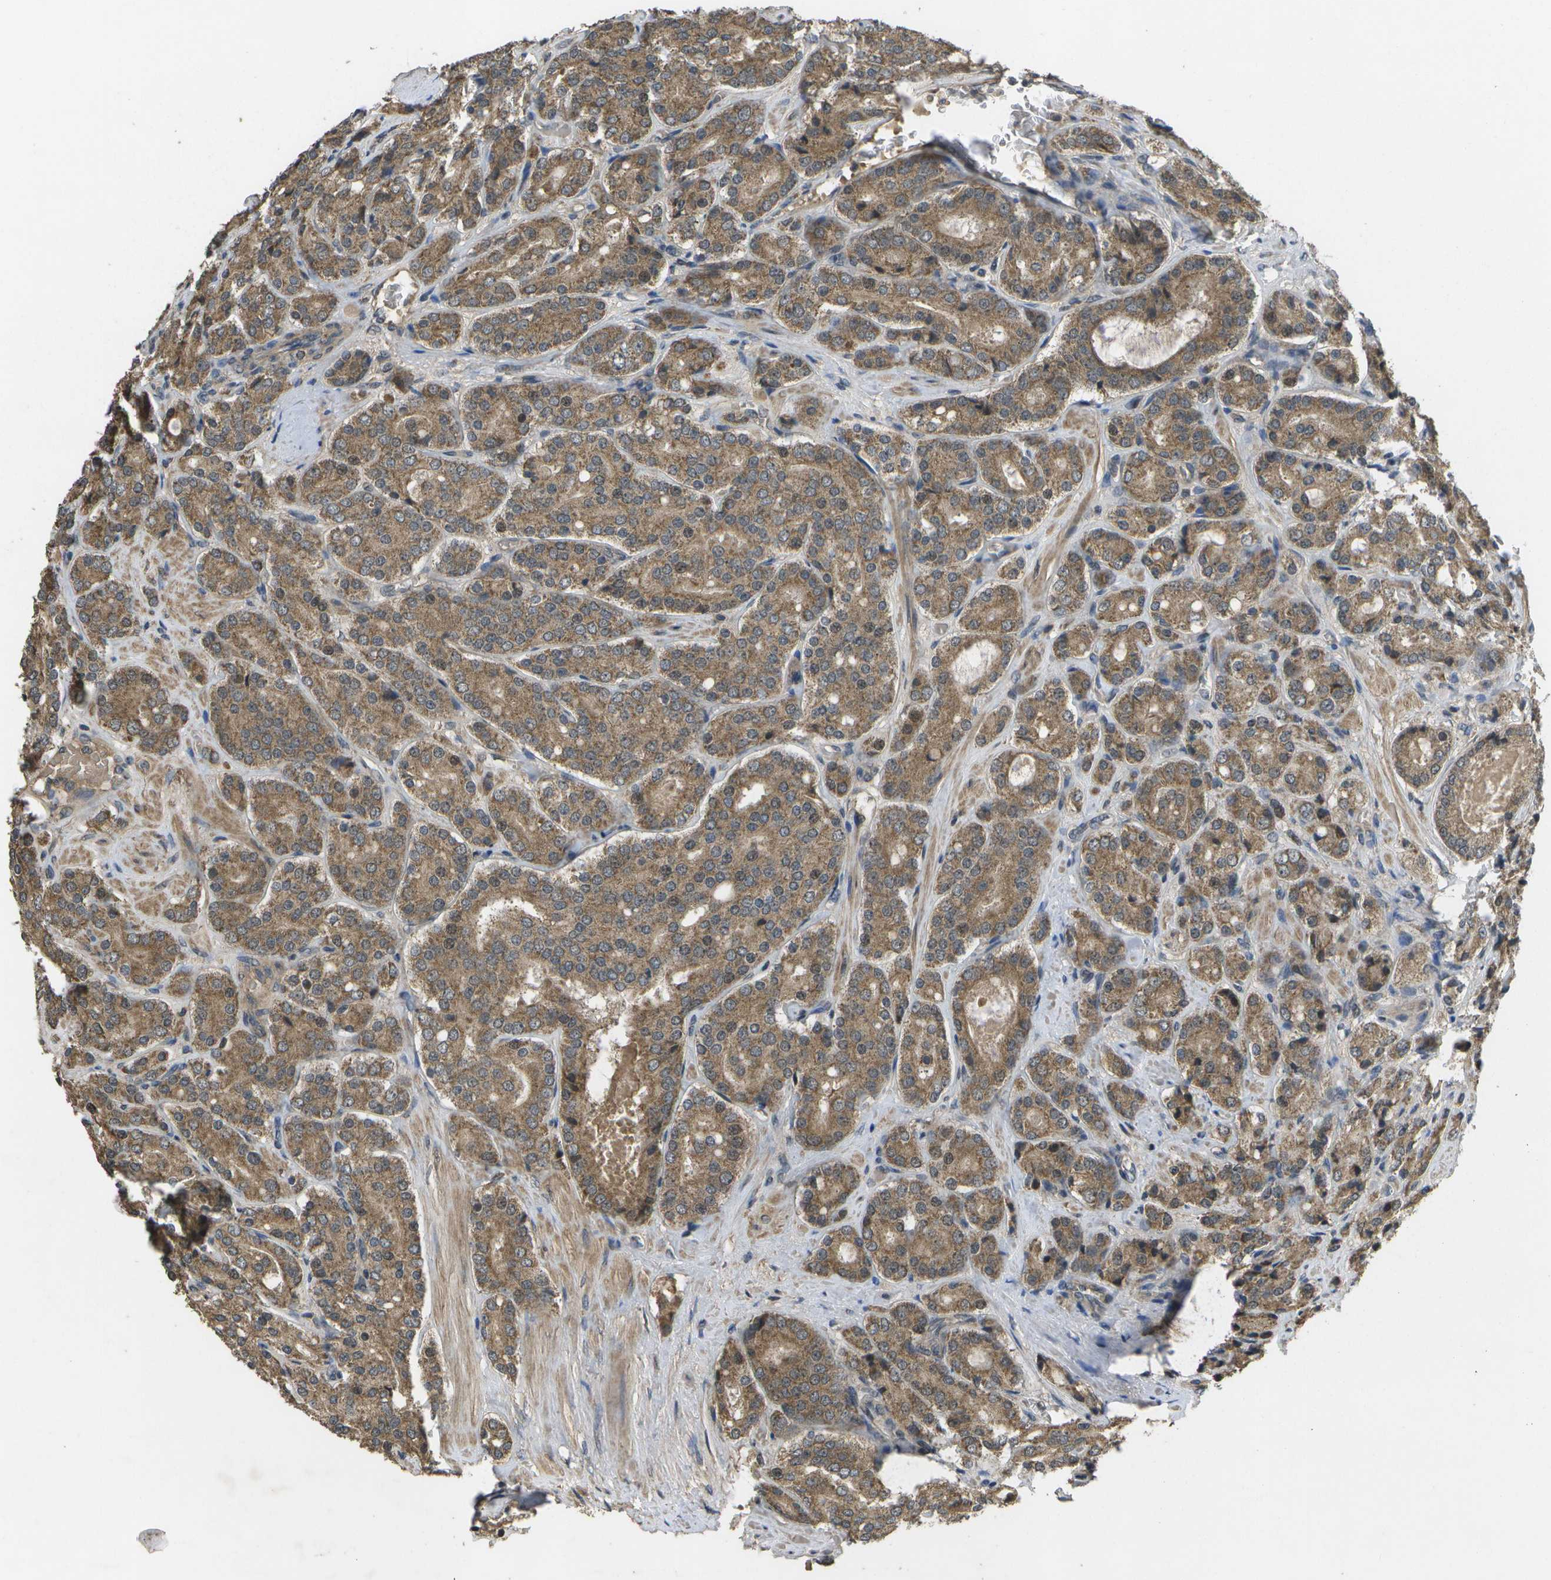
{"staining": {"intensity": "moderate", "quantity": ">75%", "location": "cytoplasmic/membranous"}, "tissue": "prostate cancer", "cell_type": "Tumor cells", "image_type": "cancer", "snomed": [{"axis": "morphology", "description": "Adenocarcinoma, High grade"}, {"axis": "topography", "description": "Prostate"}], "caption": "Immunohistochemistry (IHC) photomicrograph of neoplastic tissue: prostate adenocarcinoma (high-grade) stained using immunohistochemistry exhibits medium levels of moderate protein expression localized specifically in the cytoplasmic/membranous of tumor cells, appearing as a cytoplasmic/membranous brown color.", "gene": "ALAS1", "patient": {"sex": "male", "age": 65}}